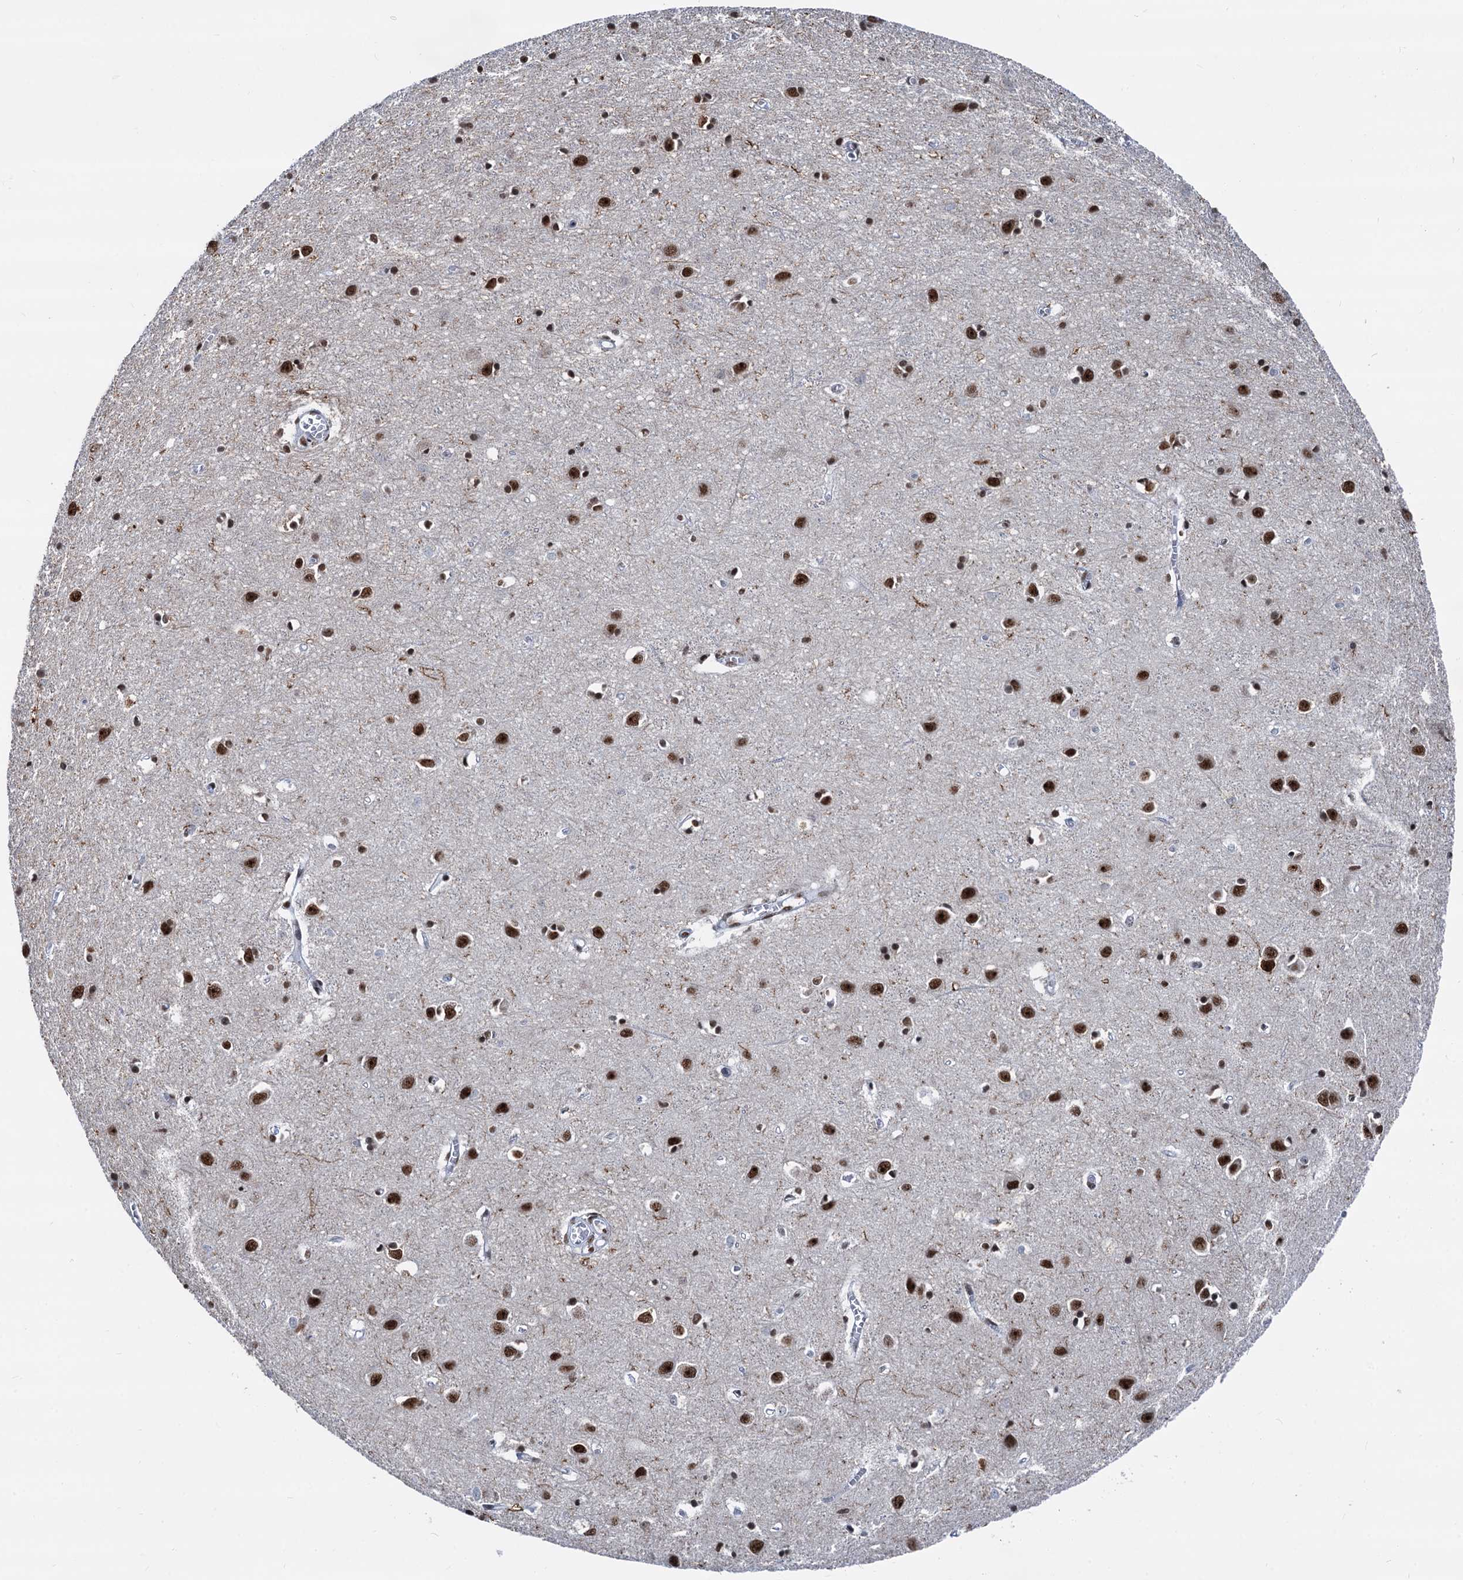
{"staining": {"intensity": "weak", "quantity": ">75%", "location": "nuclear"}, "tissue": "cerebral cortex", "cell_type": "Endothelial cells", "image_type": "normal", "snomed": [{"axis": "morphology", "description": "Normal tissue, NOS"}, {"axis": "topography", "description": "Cerebral cortex"}], "caption": "Protein expression analysis of benign cerebral cortex shows weak nuclear expression in about >75% of endothelial cells. (DAB = brown stain, brightfield microscopy at high magnification).", "gene": "DDX23", "patient": {"sex": "female", "age": 64}}